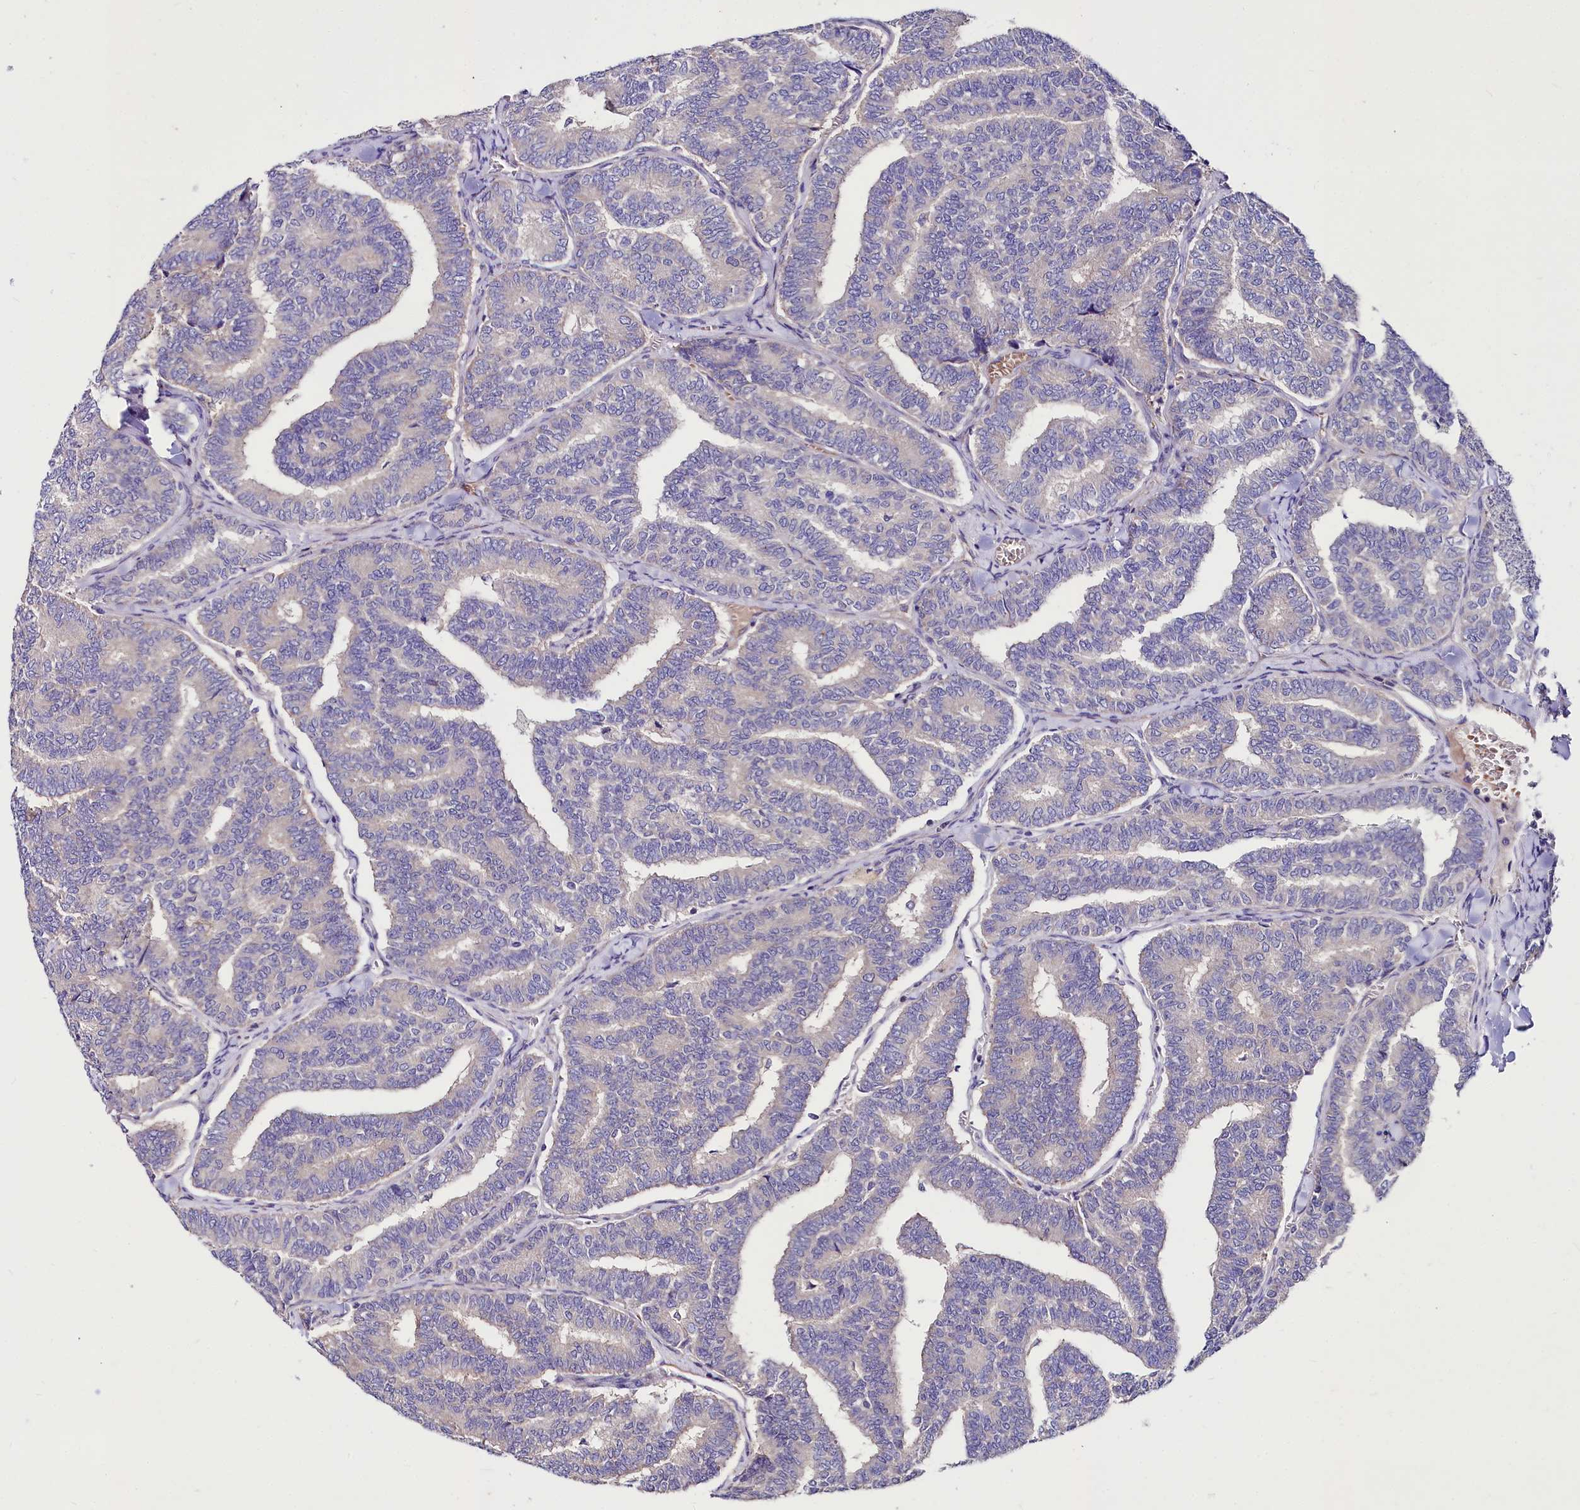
{"staining": {"intensity": "negative", "quantity": "none", "location": "none"}, "tissue": "thyroid cancer", "cell_type": "Tumor cells", "image_type": "cancer", "snomed": [{"axis": "morphology", "description": "Papillary adenocarcinoma, NOS"}, {"axis": "topography", "description": "Thyroid gland"}], "caption": "Tumor cells are negative for protein expression in human thyroid cancer (papillary adenocarcinoma). (DAB immunohistochemistry visualized using brightfield microscopy, high magnification).", "gene": "ABHD5", "patient": {"sex": "female", "age": 35}}